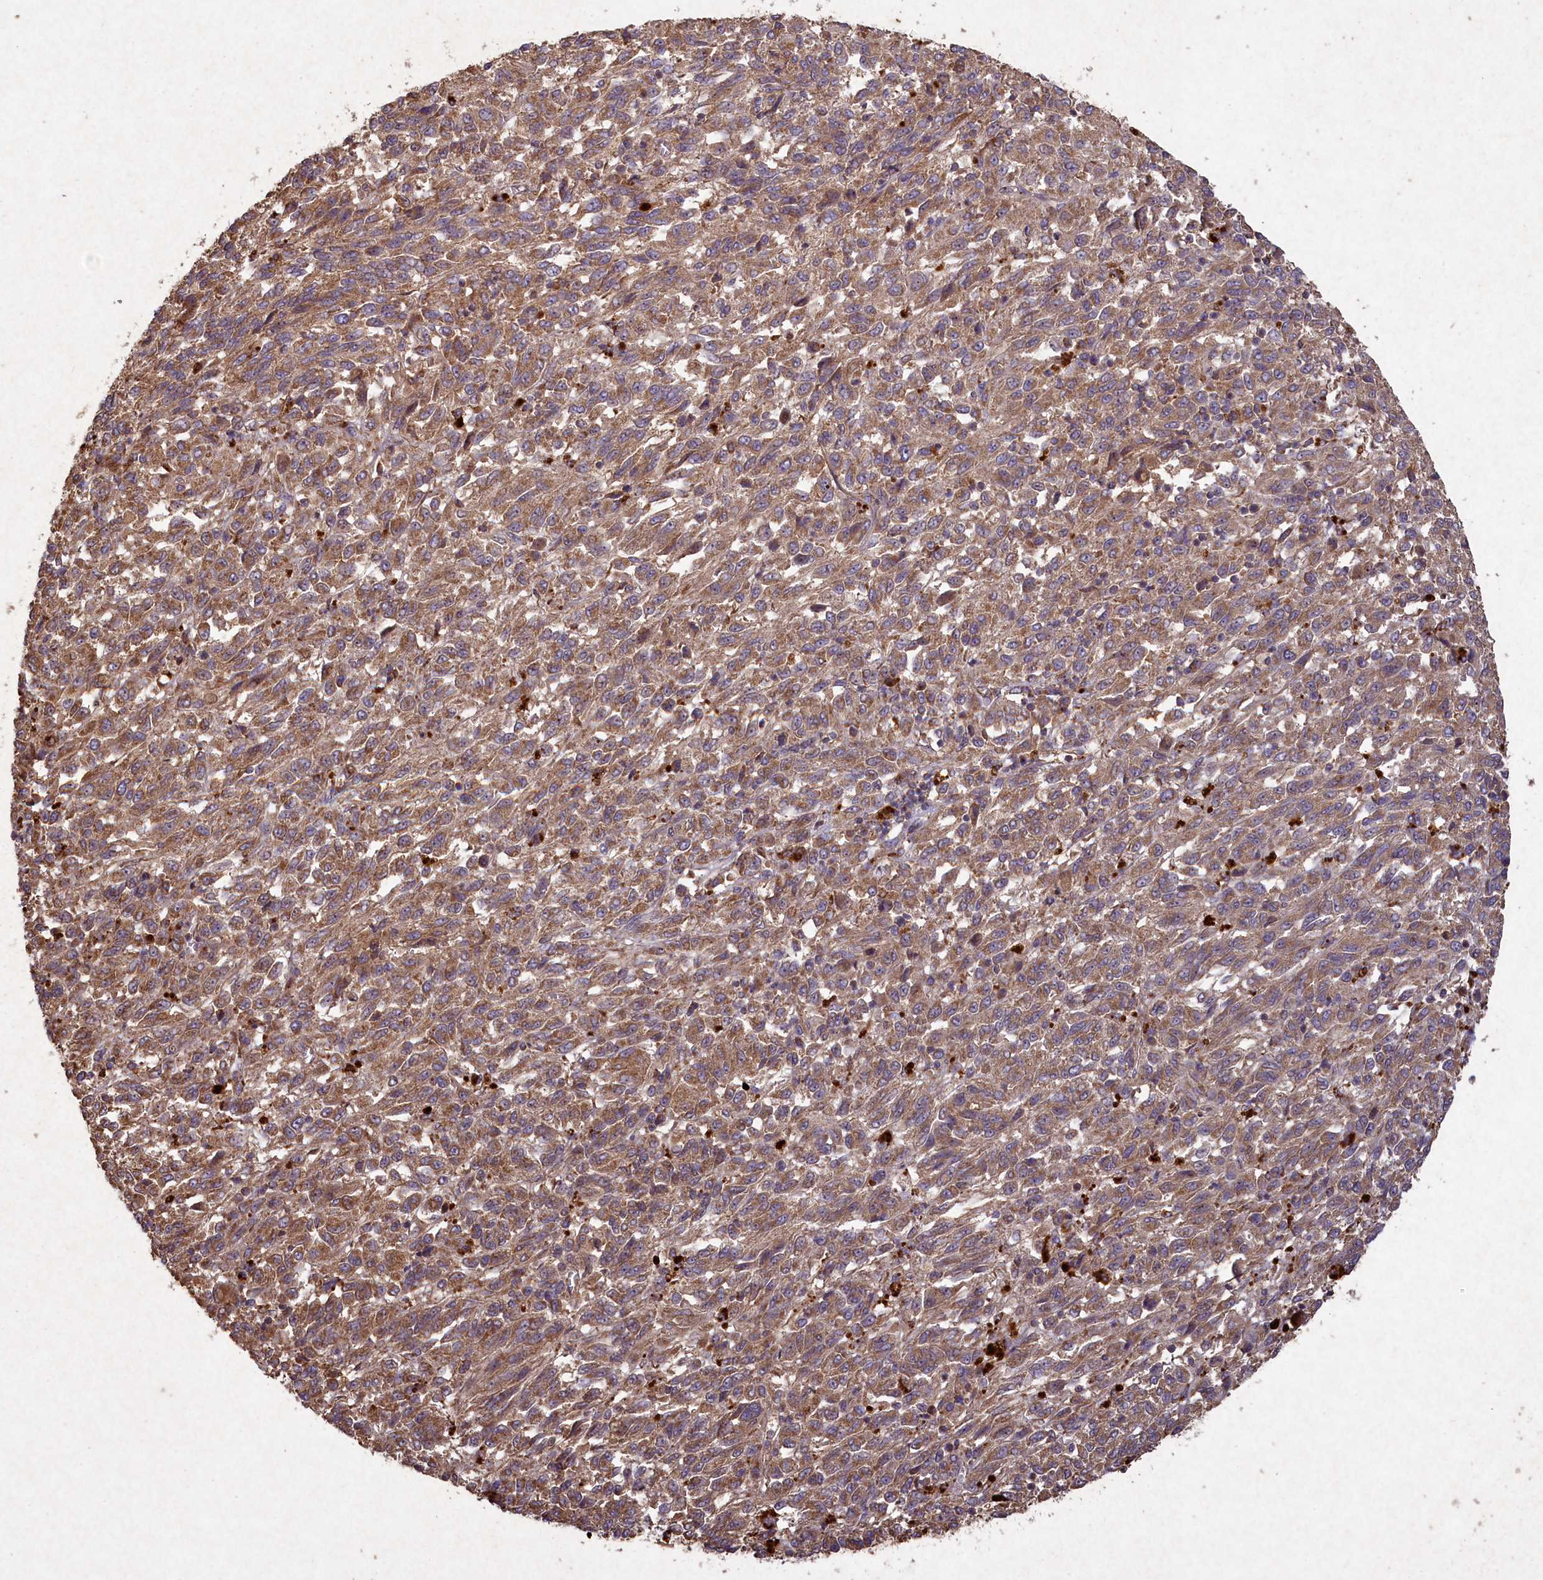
{"staining": {"intensity": "moderate", "quantity": ">75%", "location": "cytoplasmic/membranous"}, "tissue": "melanoma", "cell_type": "Tumor cells", "image_type": "cancer", "snomed": [{"axis": "morphology", "description": "Malignant melanoma, Metastatic site"}, {"axis": "topography", "description": "Lung"}], "caption": "Melanoma stained for a protein (brown) demonstrates moderate cytoplasmic/membranous positive staining in approximately >75% of tumor cells.", "gene": "CIAO2B", "patient": {"sex": "male", "age": 64}}